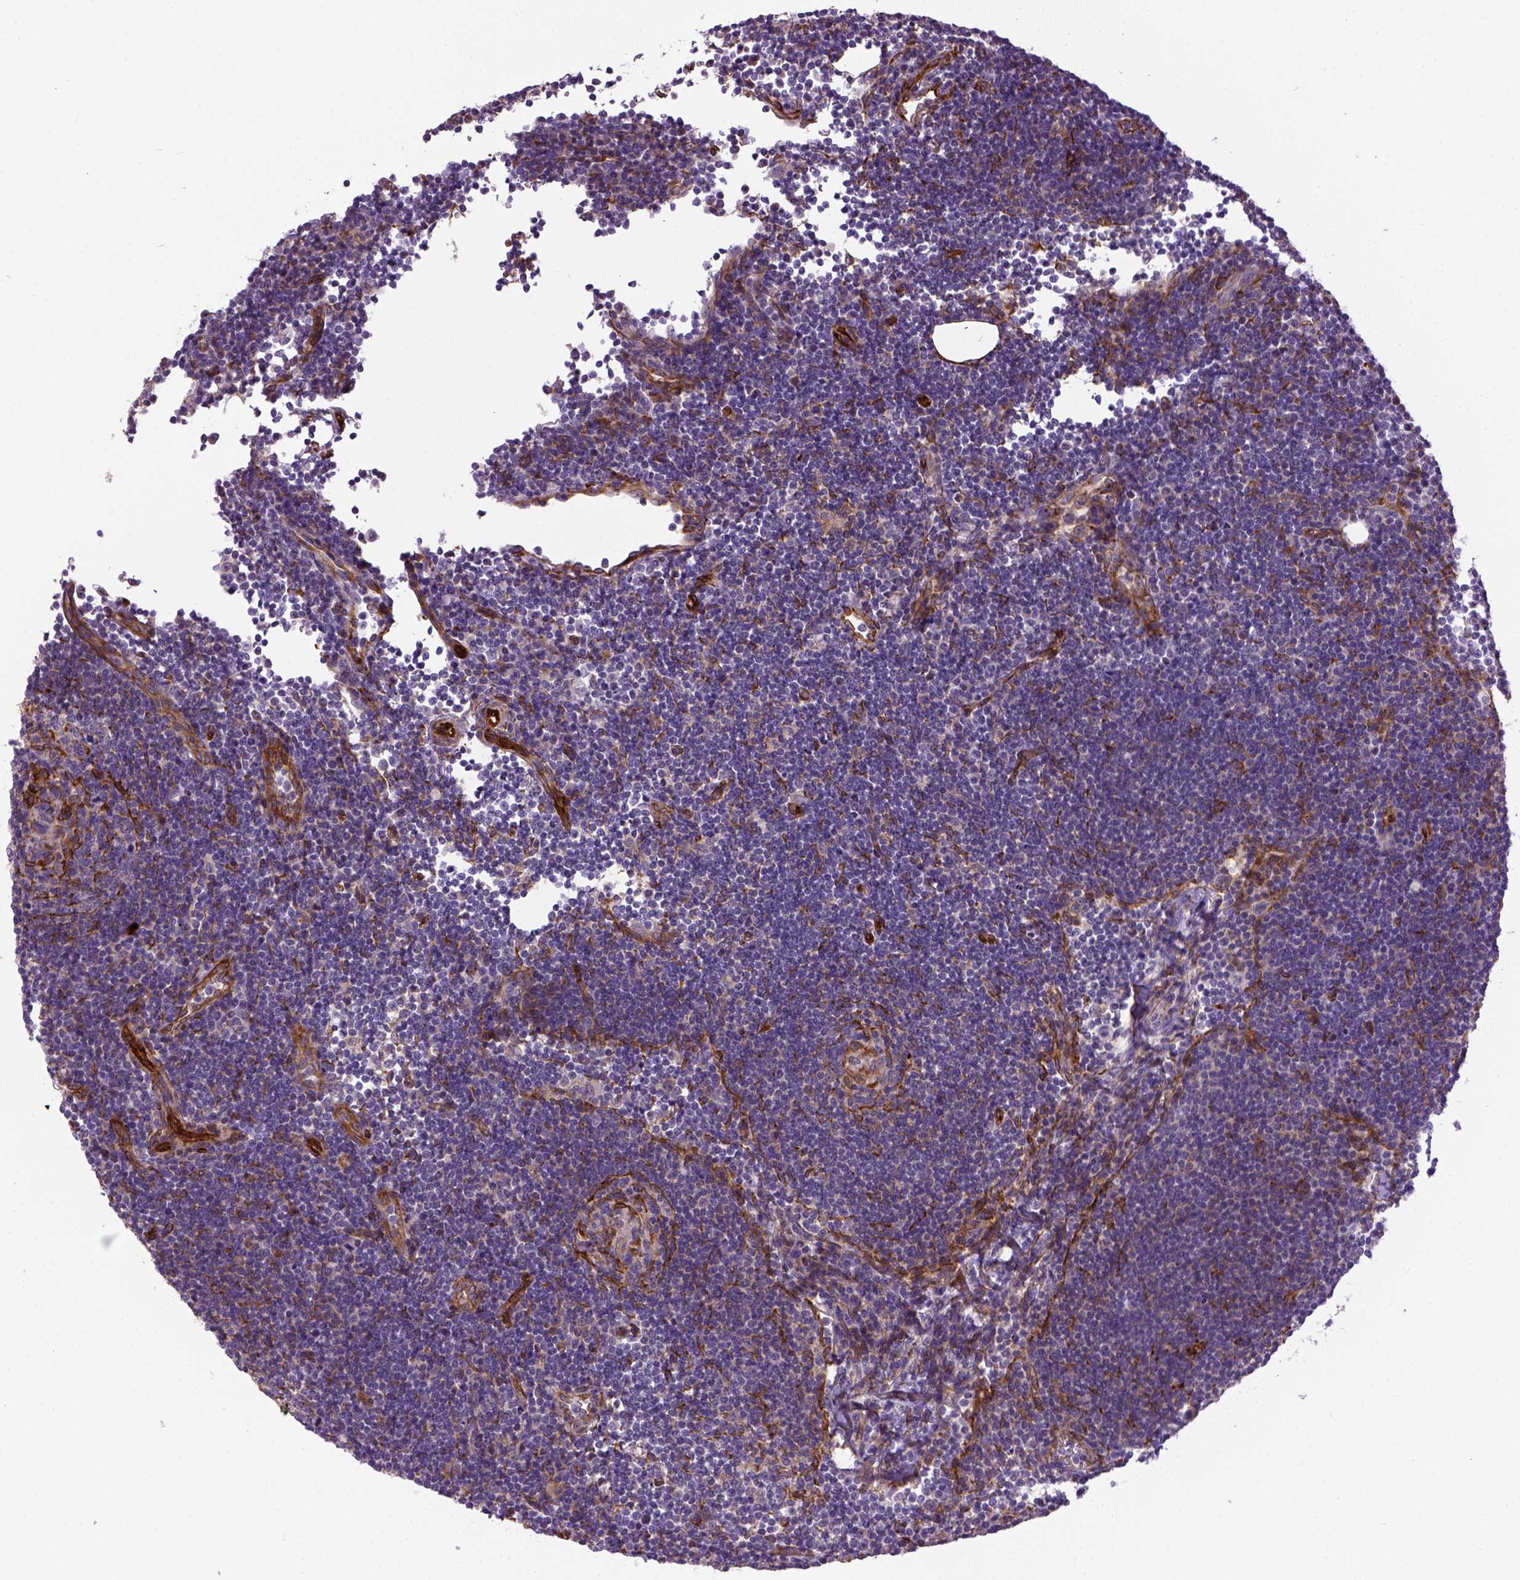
{"staining": {"intensity": "negative", "quantity": "none", "location": "none"}, "tissue": "lymph node", "cell_type": "Germinal center cells", "image_type": "normal", "snomed": [{"axis": "morphology", "description": "Normal tissue, NOS"}, {"axis": "topography", "description": "Lymph node"}], "caption": "A high-resolution micrograph shows immunohistochemistry staining of benign lymph node, which reveals no significant expression in germinal center cells. (Immunohistochemistry, brightfield microscopy, high magnification).", "gene": "KAZN", "patient": {"sex": "male", "age": 67}}